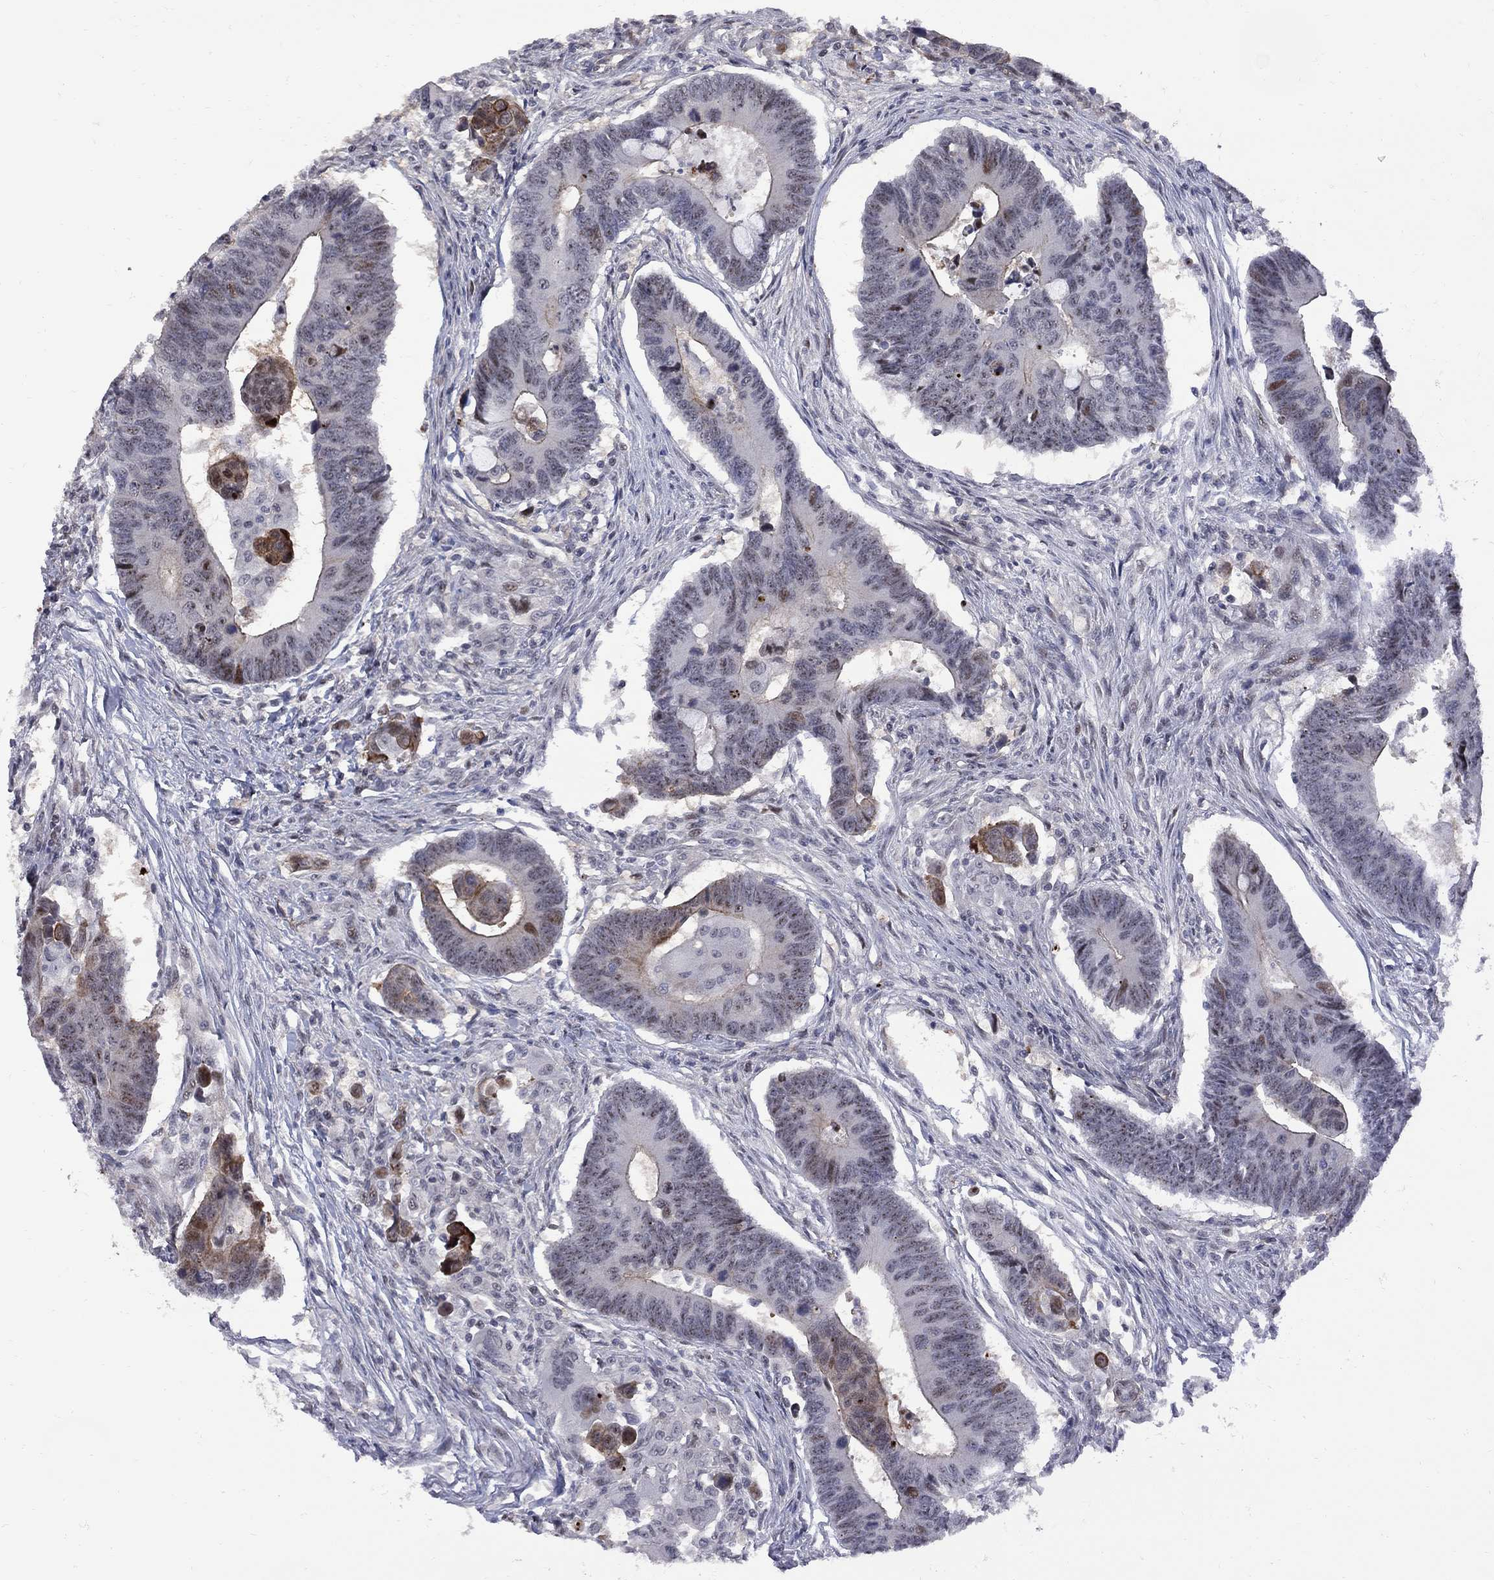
{"staining": {"intensity": "weak", "quantity": "25%-75%", "location": "cytoplasmic/membranous"}, "tissue": "colorectal cancer", "cell_type": "Tumor cells", "image_type": "cancer", "snomed": [{"axis": "morphology", "description": "Adenocarcinoma, NOS"}, {"axis": "topography", "description": "Rectum"}], "caption": "Adenocarcinoma (colorectal) was stained to show a protein in brown. There is low levels of weak cytoplasmic/membranous expression in approximately 25%-75% of tumor cells.", "gene": "DHX33", "patient": {"sex": "male", "age": 67}}